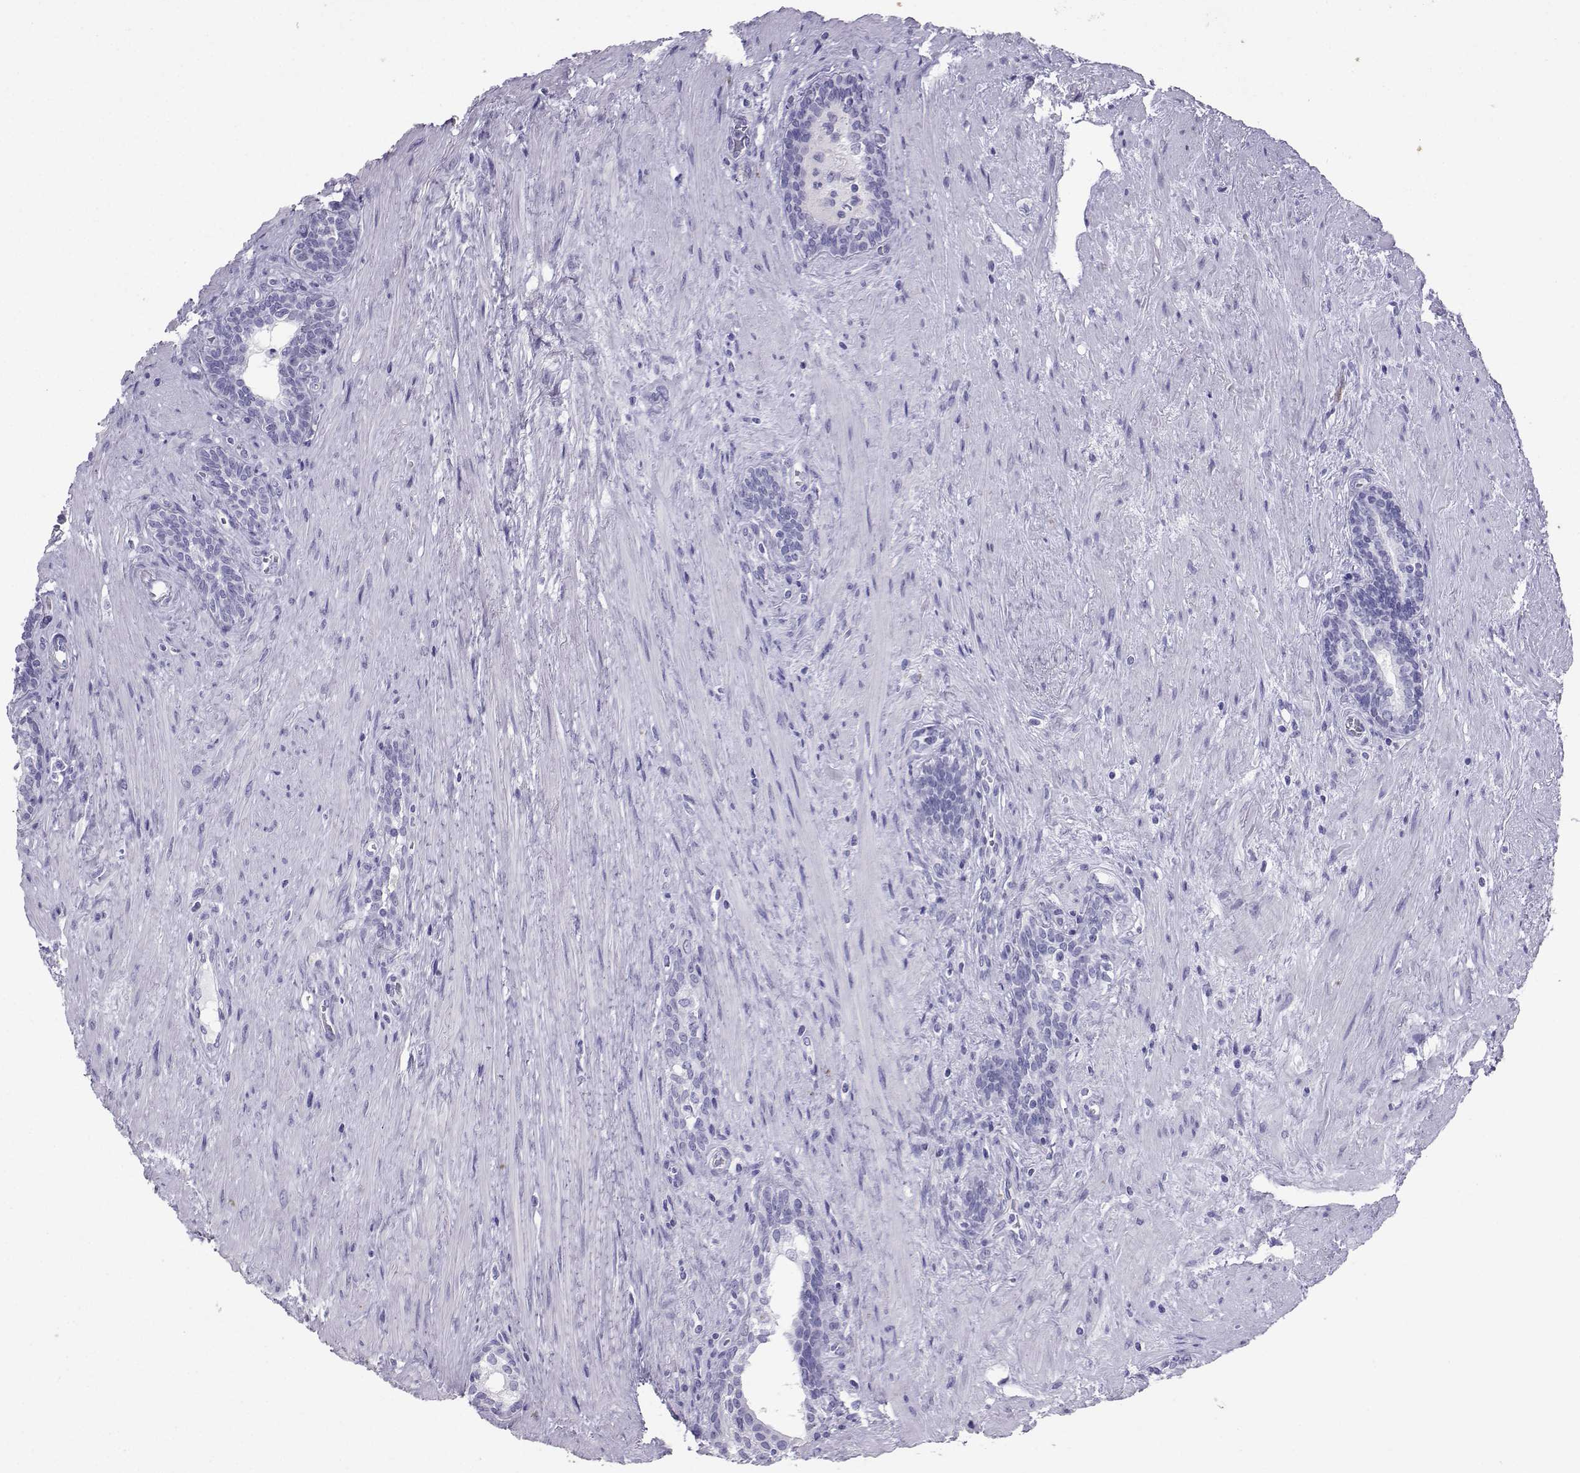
{"staining": {"intensity": "negative", "quantity": "none", "location": "none"}, "tissue": "prostate cancer", "cell_type": "Tumor cells", "image_type": "cancer", "snomed": [{"axis": "morphology", "description": "Adenocarcinoma, NOS"}, {"axis": "morphology", "description": "Adenocarcinoma, High grade"}, {"axis": "topography", "description": "Prostate"}], "caption": "DAB (3,3'-diaminobenzidine) immunohistochemical staining of human prostate cancer displays no significant staining in tumor cells. (DAB IHC visualized using brightfield microscopy, high magnification).", "gene": "LORICRIN", "patient": {"sex": "male", "age": 61}}